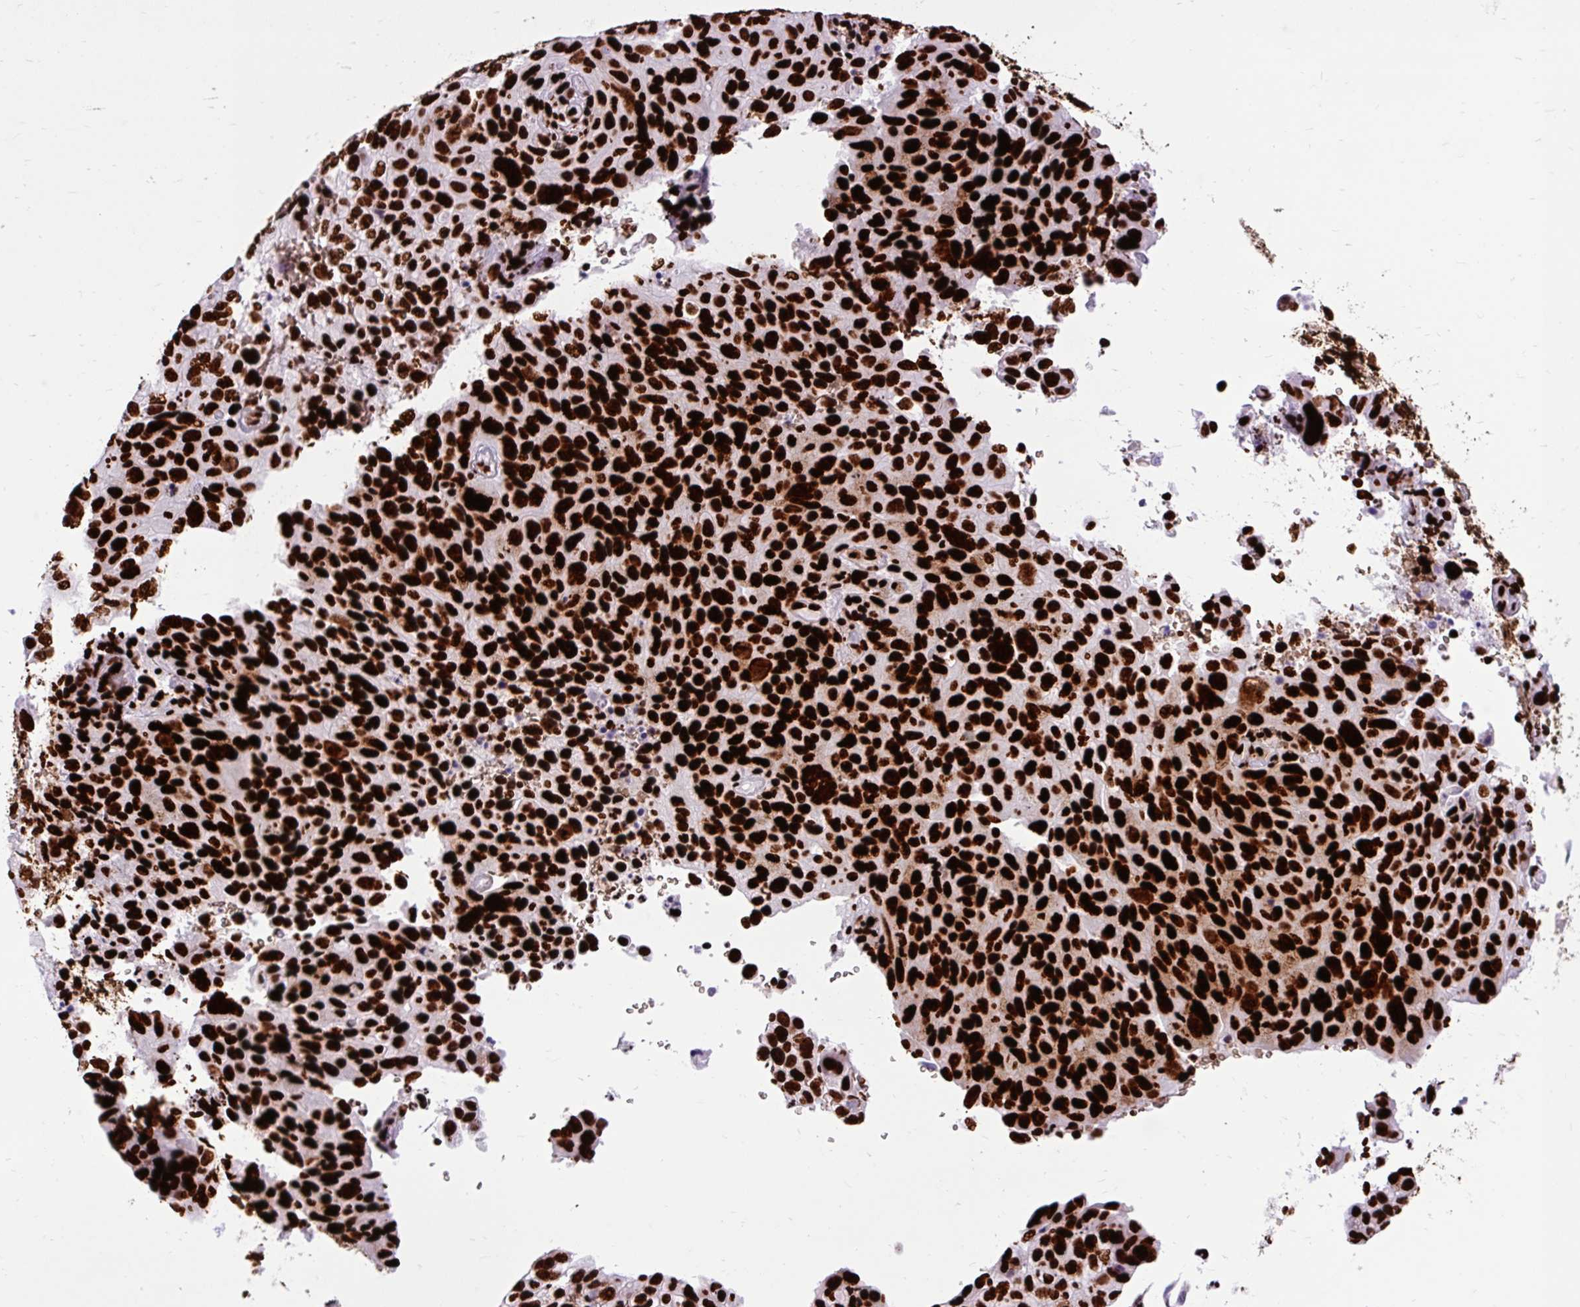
{"staining": {"intensity": "strong", "quantity": ">75%", "location": "nuclear"}, "tissue": "cervical cancer", "cell_type": "Tumor cells", "image_type": "cancer", "snomed": [{"axis": "morphology", "description": "Squamous cell carcinoma, NOS"}, {"axis": "topography", "description": "Cervix"}], "caption": "Squamous cell carcinoma (cervical) tissue reveals strong nuclear expression in approximately >75% of tumor cells, visualized by immunohistochemistry. (brown staining indicates protein expression, while blue staining denotes nuclei).", "gene": "FUS", "patient": {"sex": "female", "age": 44}}